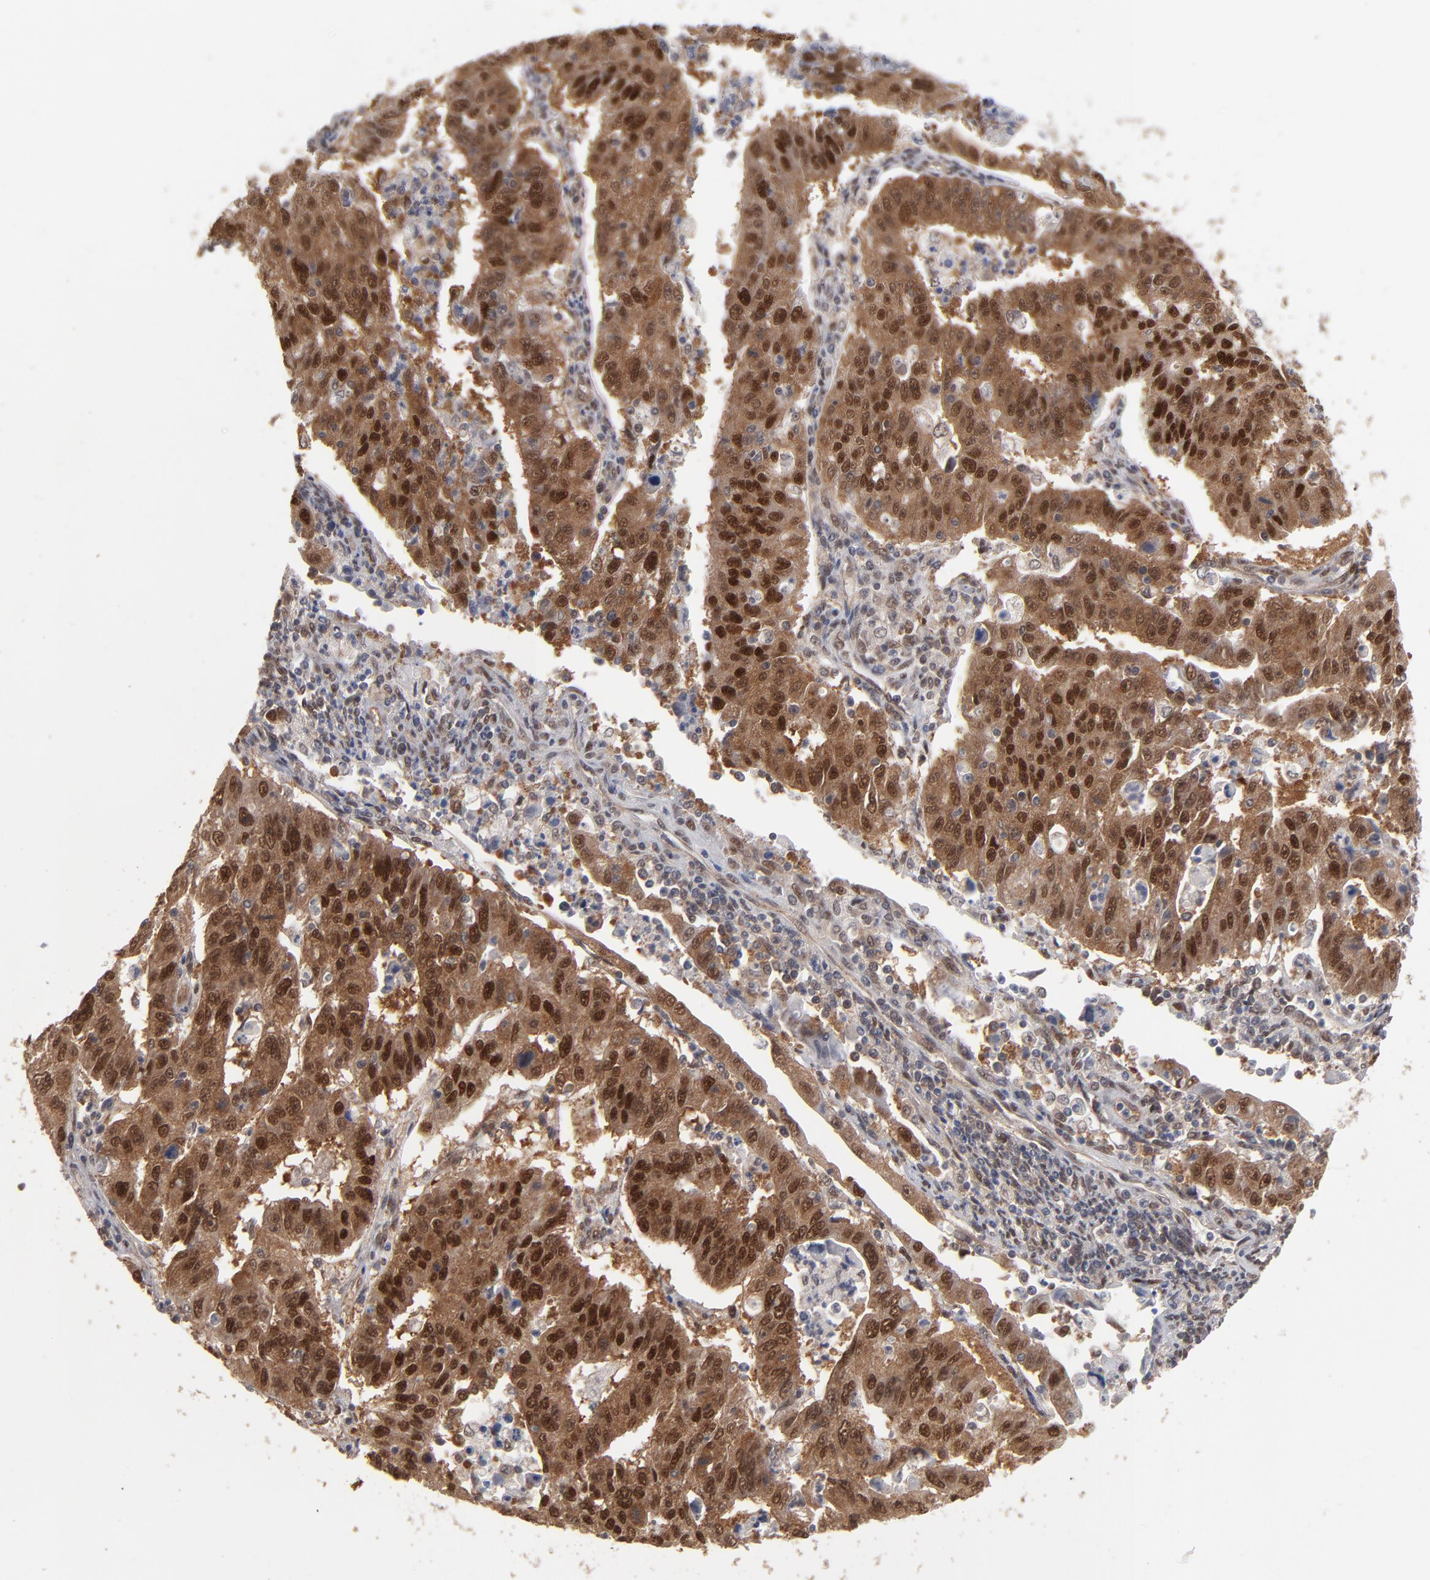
{"staining": {"intensity": "strong", "quantity": ">75%", "location": "cytoplasmic/membranous,nuclear"}, "tissue": "endometrial cancer", "cell_type": "Tumor cells", "image_type": "cancer", "snomed": [{"axis": "morphology", "description": "Adenocarcinoma, NOS"}, {"axis": "topography", "description": "Endometrium"}], "caption": "The histopathology image displays immunohistochemical staining of adenocarcinoma (endometrial). There is strong cytoplasmic/membranous and nuclear expression is identified in about >75% of tumor cells. Using DAB (3,3'-diaminobenzidine) (brown) and hematoxylin (blue) stains, captured at high magnification using brightfield microscopy.", "gene": "HUWE1", "patient": {"sex": "female", "age": 42}}